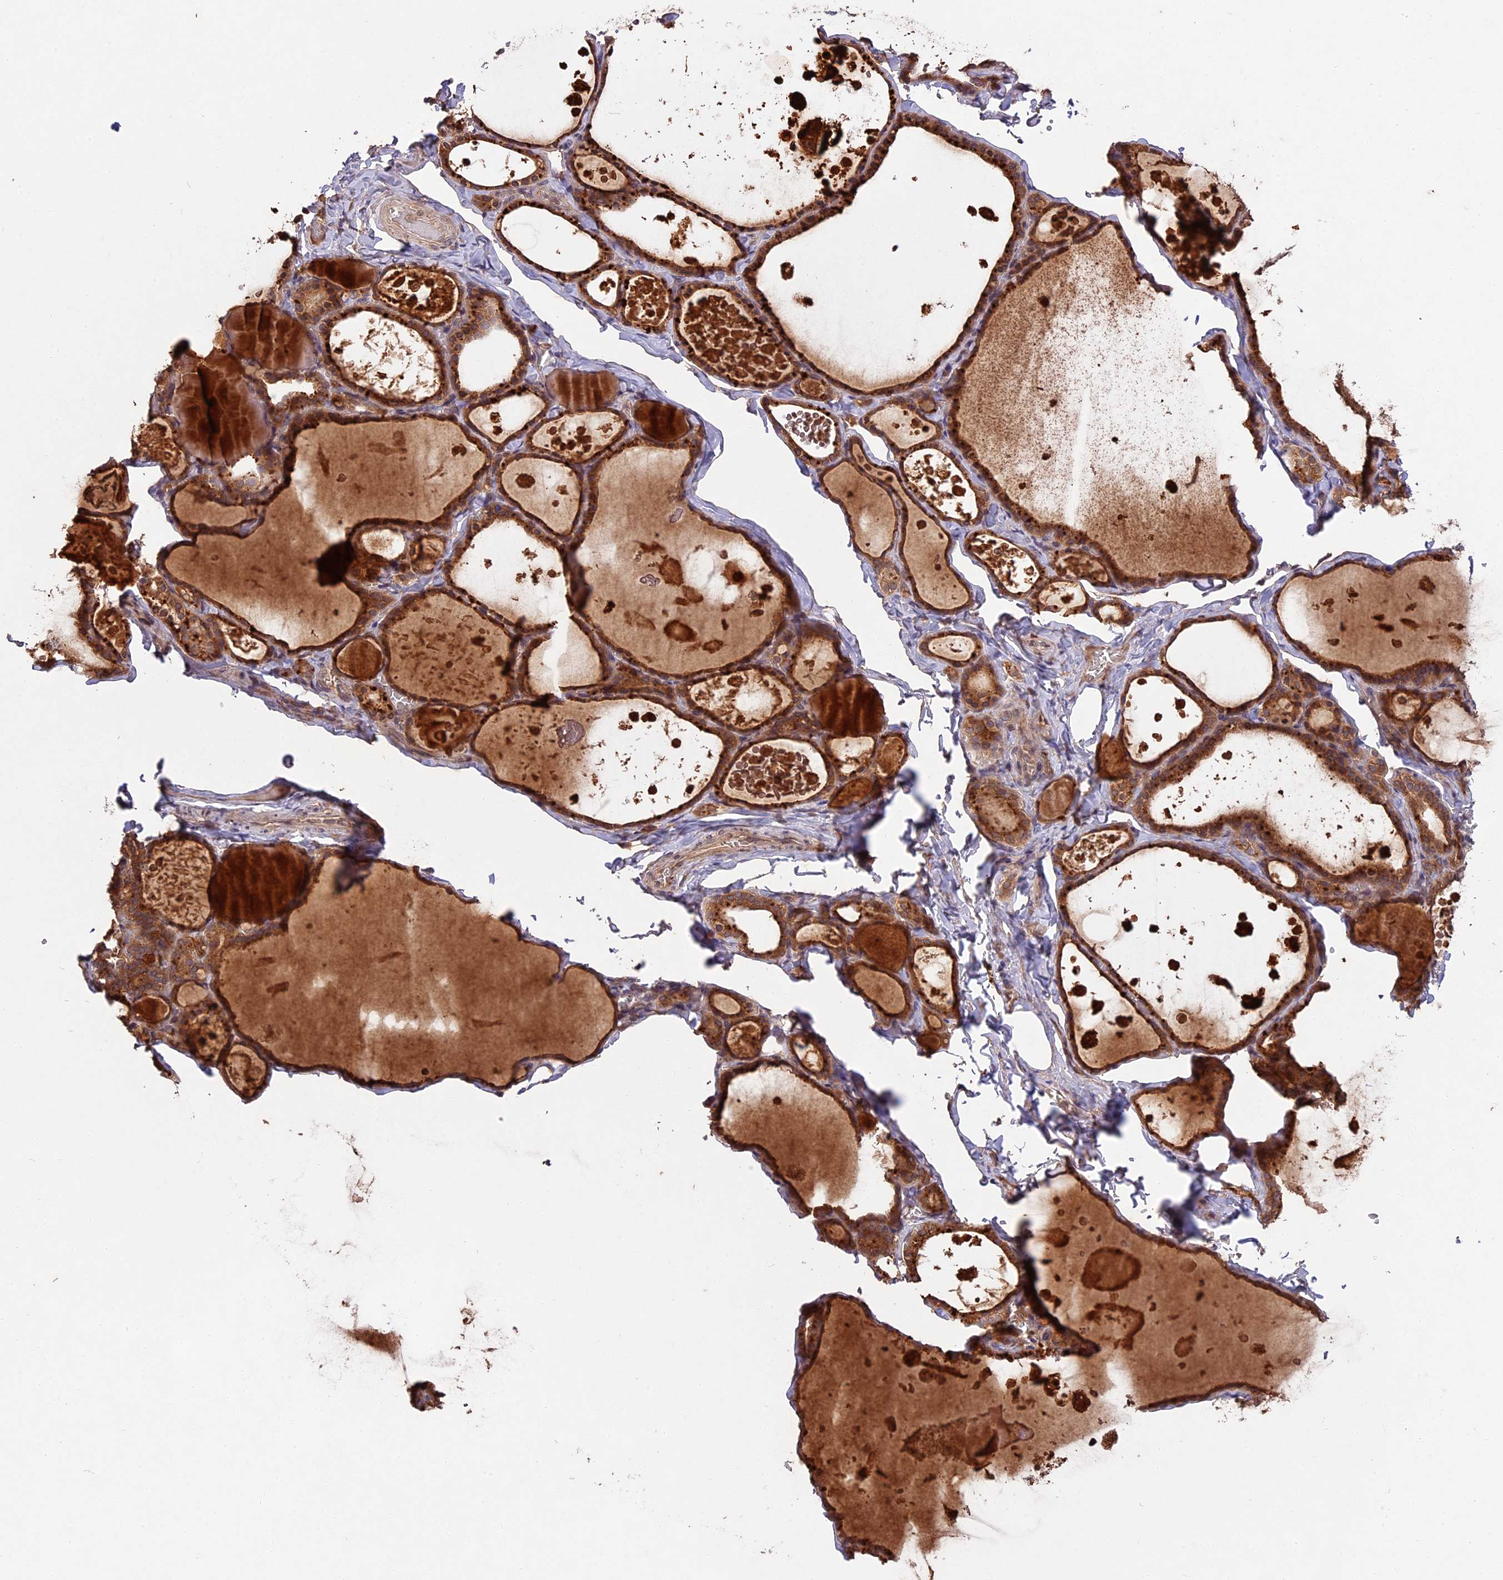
{"staining": {"intensity": "strong", "quantity": ">75%", "location": "cytoplasmic/membranous"}, "tissue": "thyroid gland", "cell_type": "Glandular cells", "image_type": "normal", "snomed": [{"axis": "morphology", "description": "Normal tissue, NOS"}, {"axis": "topography", "description": "Thyroid gland"}], "caption": "Glandular cells show high levels of strong cytoplasmic/membranous positivity in about >75% of cells in unremarkable thyroid gland. The protein of interest is stained brown, and the nuclei are stained in blue (DAB (3,3'-diaminobenzidine) IHC with brightfield microscopy, high magnification).", "gene": "CHAC1", "patient": {"sex": "male", "age": 56}}